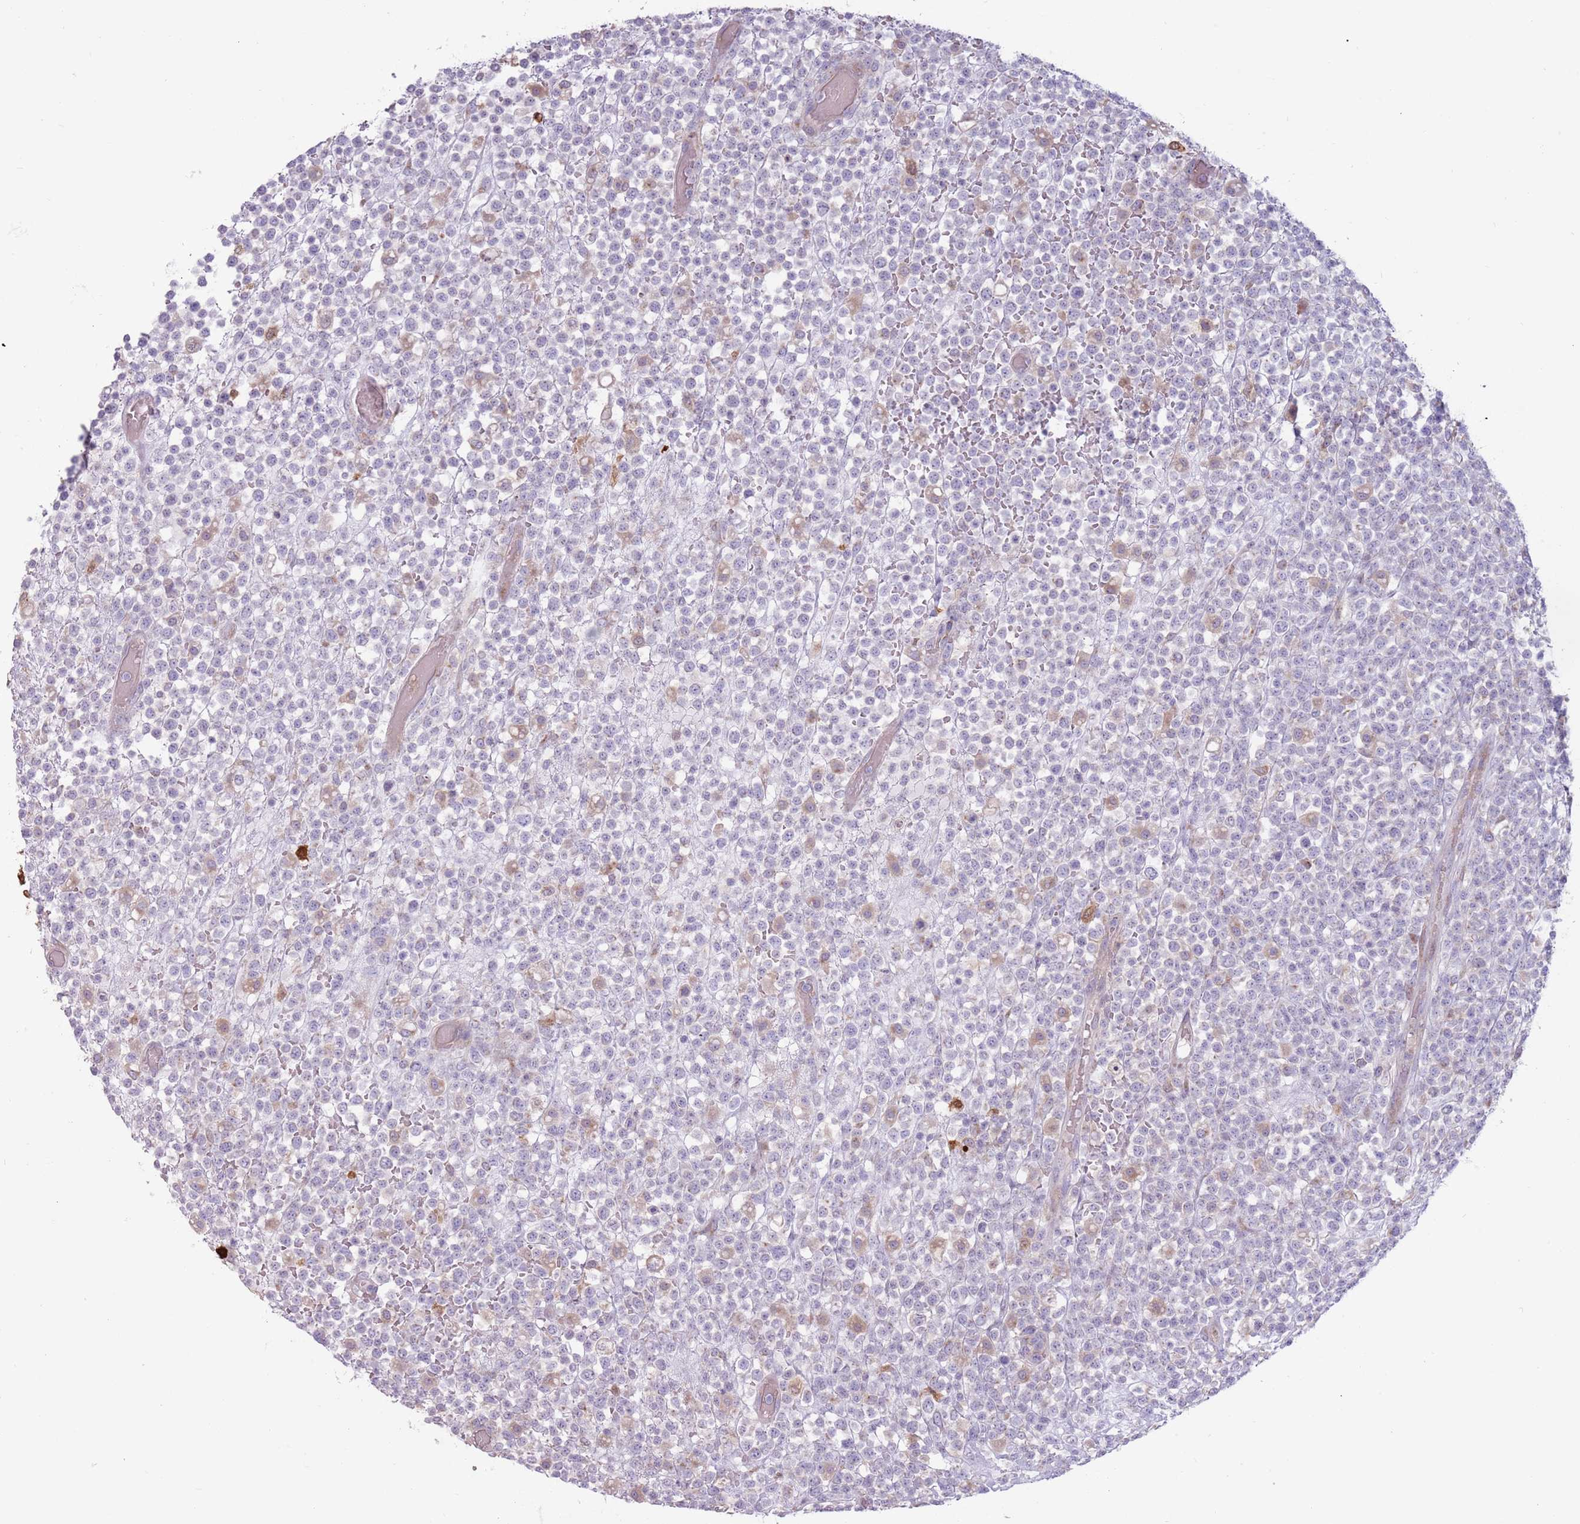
{"staining": {"intensity": "negative", "quantity": "none", "location": "none"}, "tissue": "lymphoma", "cell_type": "Tumor cells", "image_type": "cancer", "snomed": [{"axis": "morphology", "description": "Malignant lymphoma, non-Hodgkin's type, High grade"}, {"axis": "topography", "description": "Colon"}], "caption": "Histopathology image shows no protein staining in tumor cells of lymphoma tissue.", "gene": "CCDC150", "patient": {"sex": "female", "age": 53}}